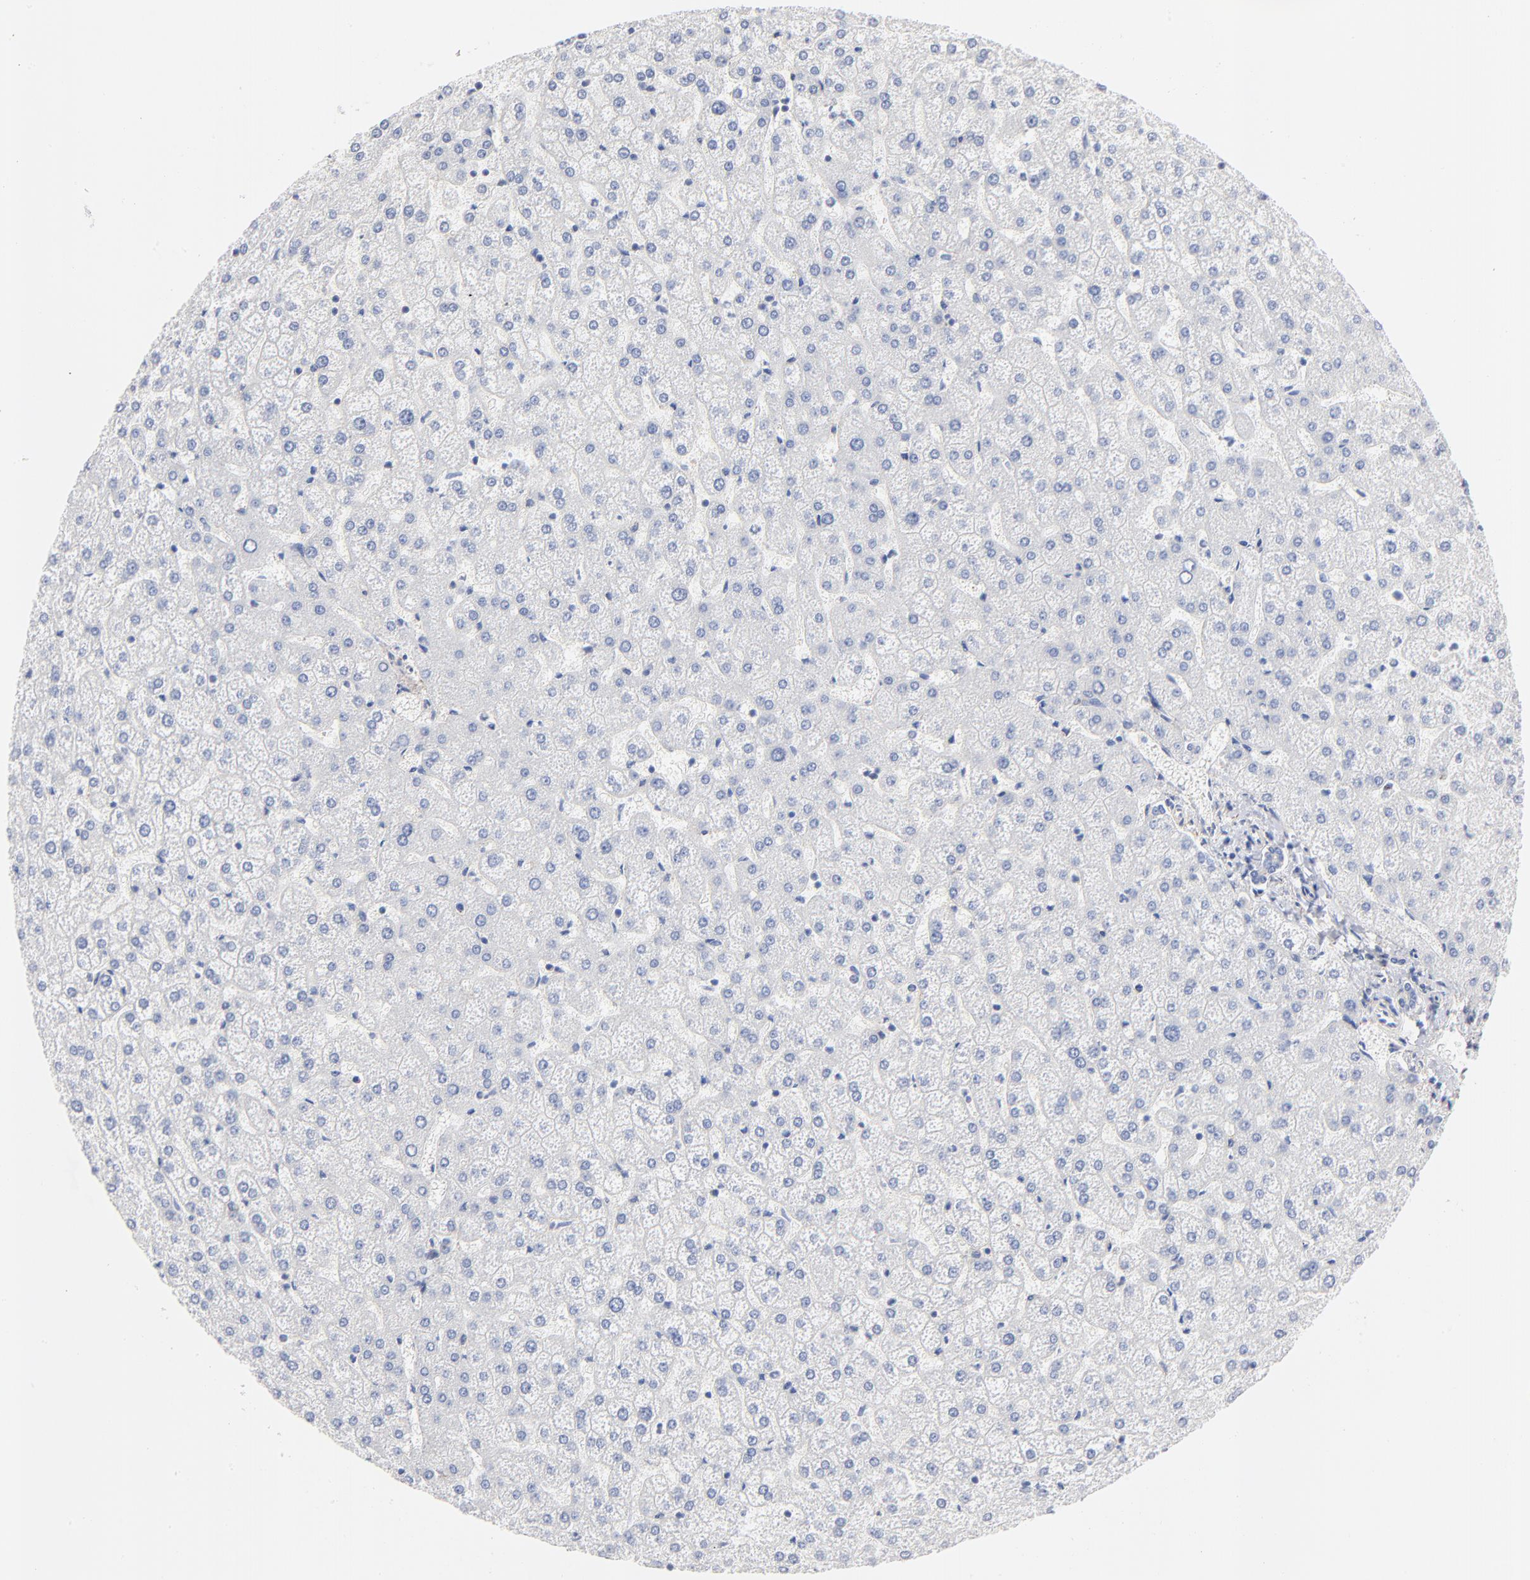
{"staining": {"intensity": "negative", "quantity": "none", "location": "none"}, "tissue": "liver", "cell_type": "Cholangiocytes", "image_type": "normal", "snomed": [{"axis": "morphology", "description": "Normal tissue, NOS"}, {"axis": "topography", "description": "Liver"}], "caption": "DAB immunohistochemical staining of benign liver displays no significant expression in cholangiocytes.", "gene": "SEPTIN11", "patient": {"sex": "female", "age": 32}}